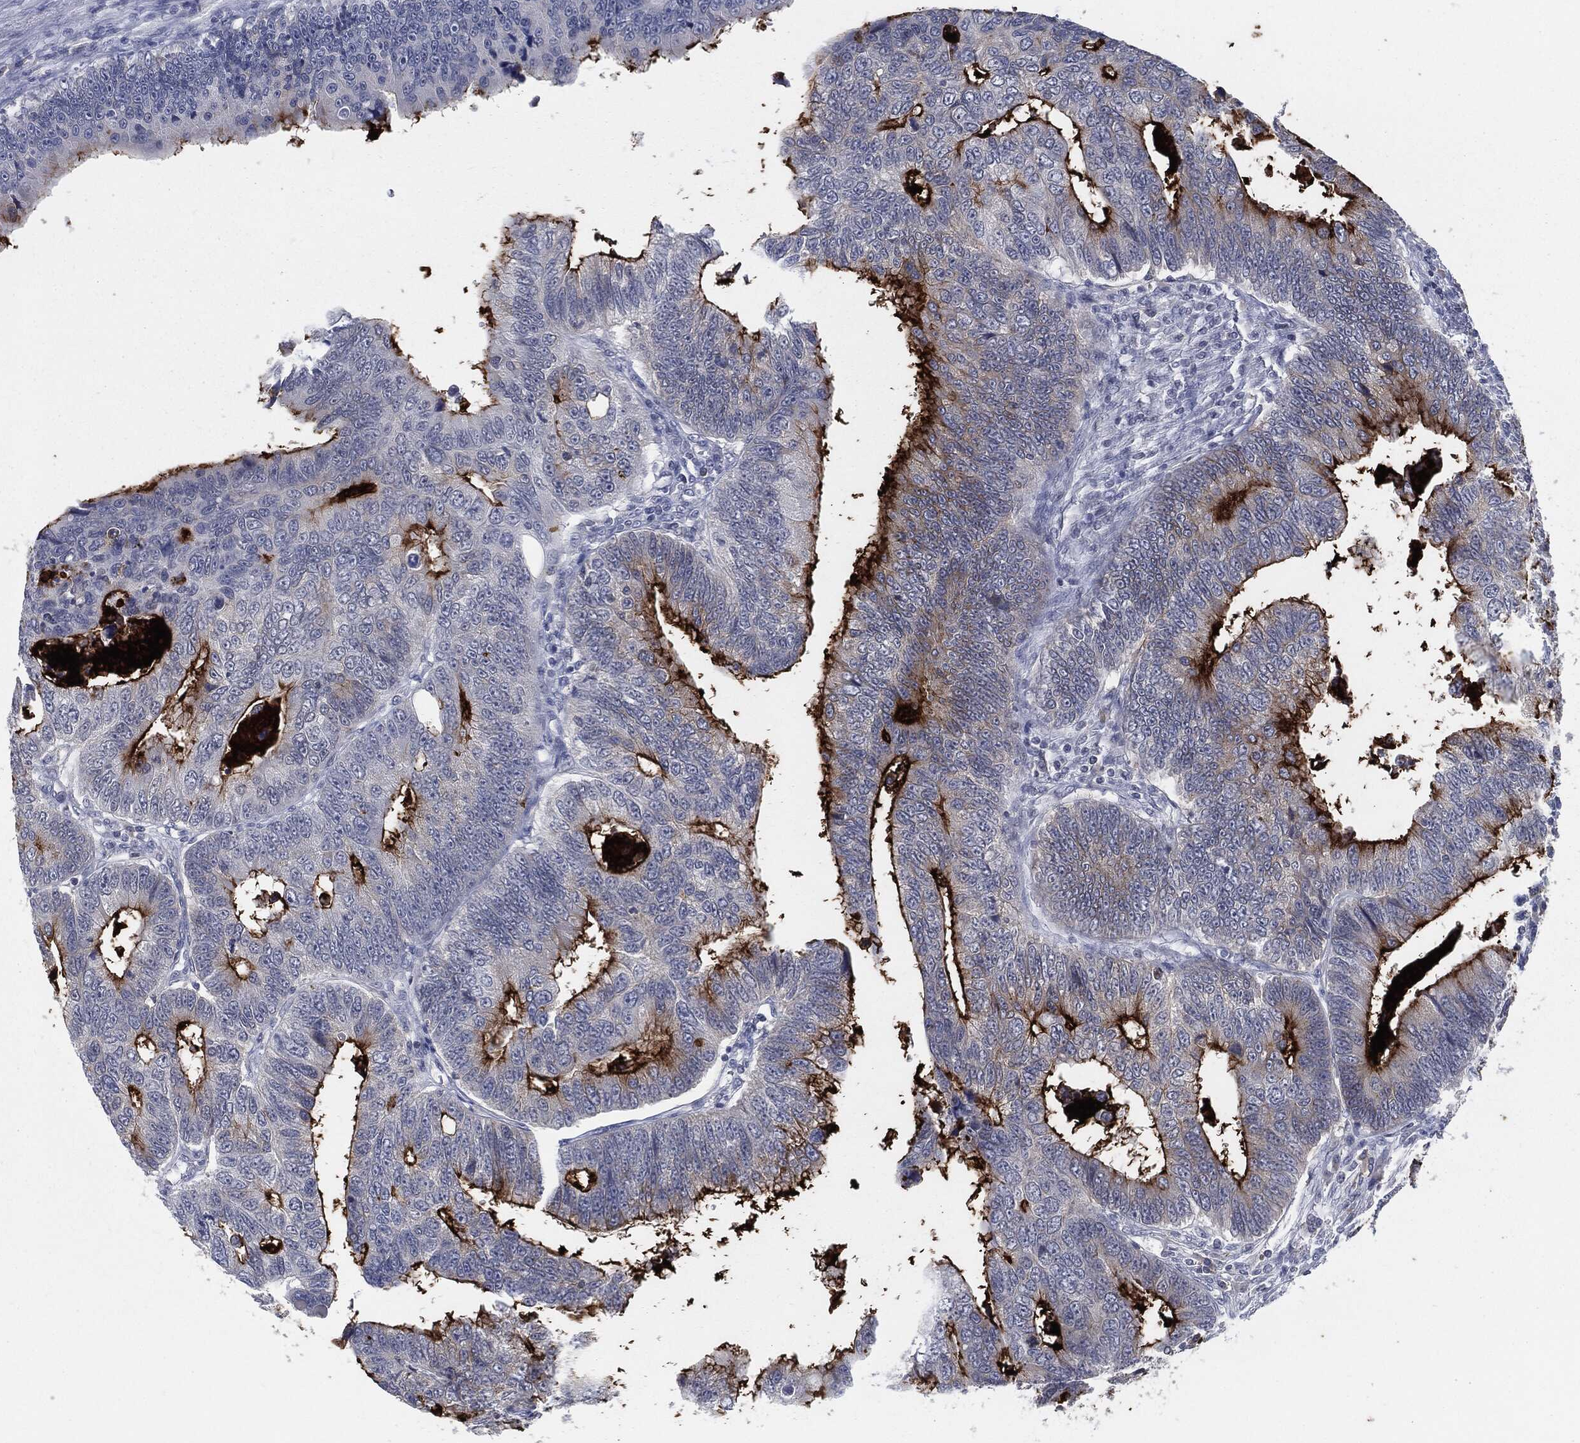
{"staining": {"intensity": "strong", "quantity": "25%-75%", "location": "cytoplasmic/membranous"}, "tissue": "colorectal cancer", "cell_type": "Tumor cells", "image_type": "cancer", "snomed": [{"axis": "morphology", "description": "Adenocarcinoma, NOS"}, {"axis": "topography", "description": "Colon"}], "caption": "Protein staining of colorectal adenocarcinoma tissue reveals strong cytoplasmic/membranous expression in about 25%-75% of tumor cells.", "gene": "PROM1", "patient": {"sex": "female", "age": 72}}